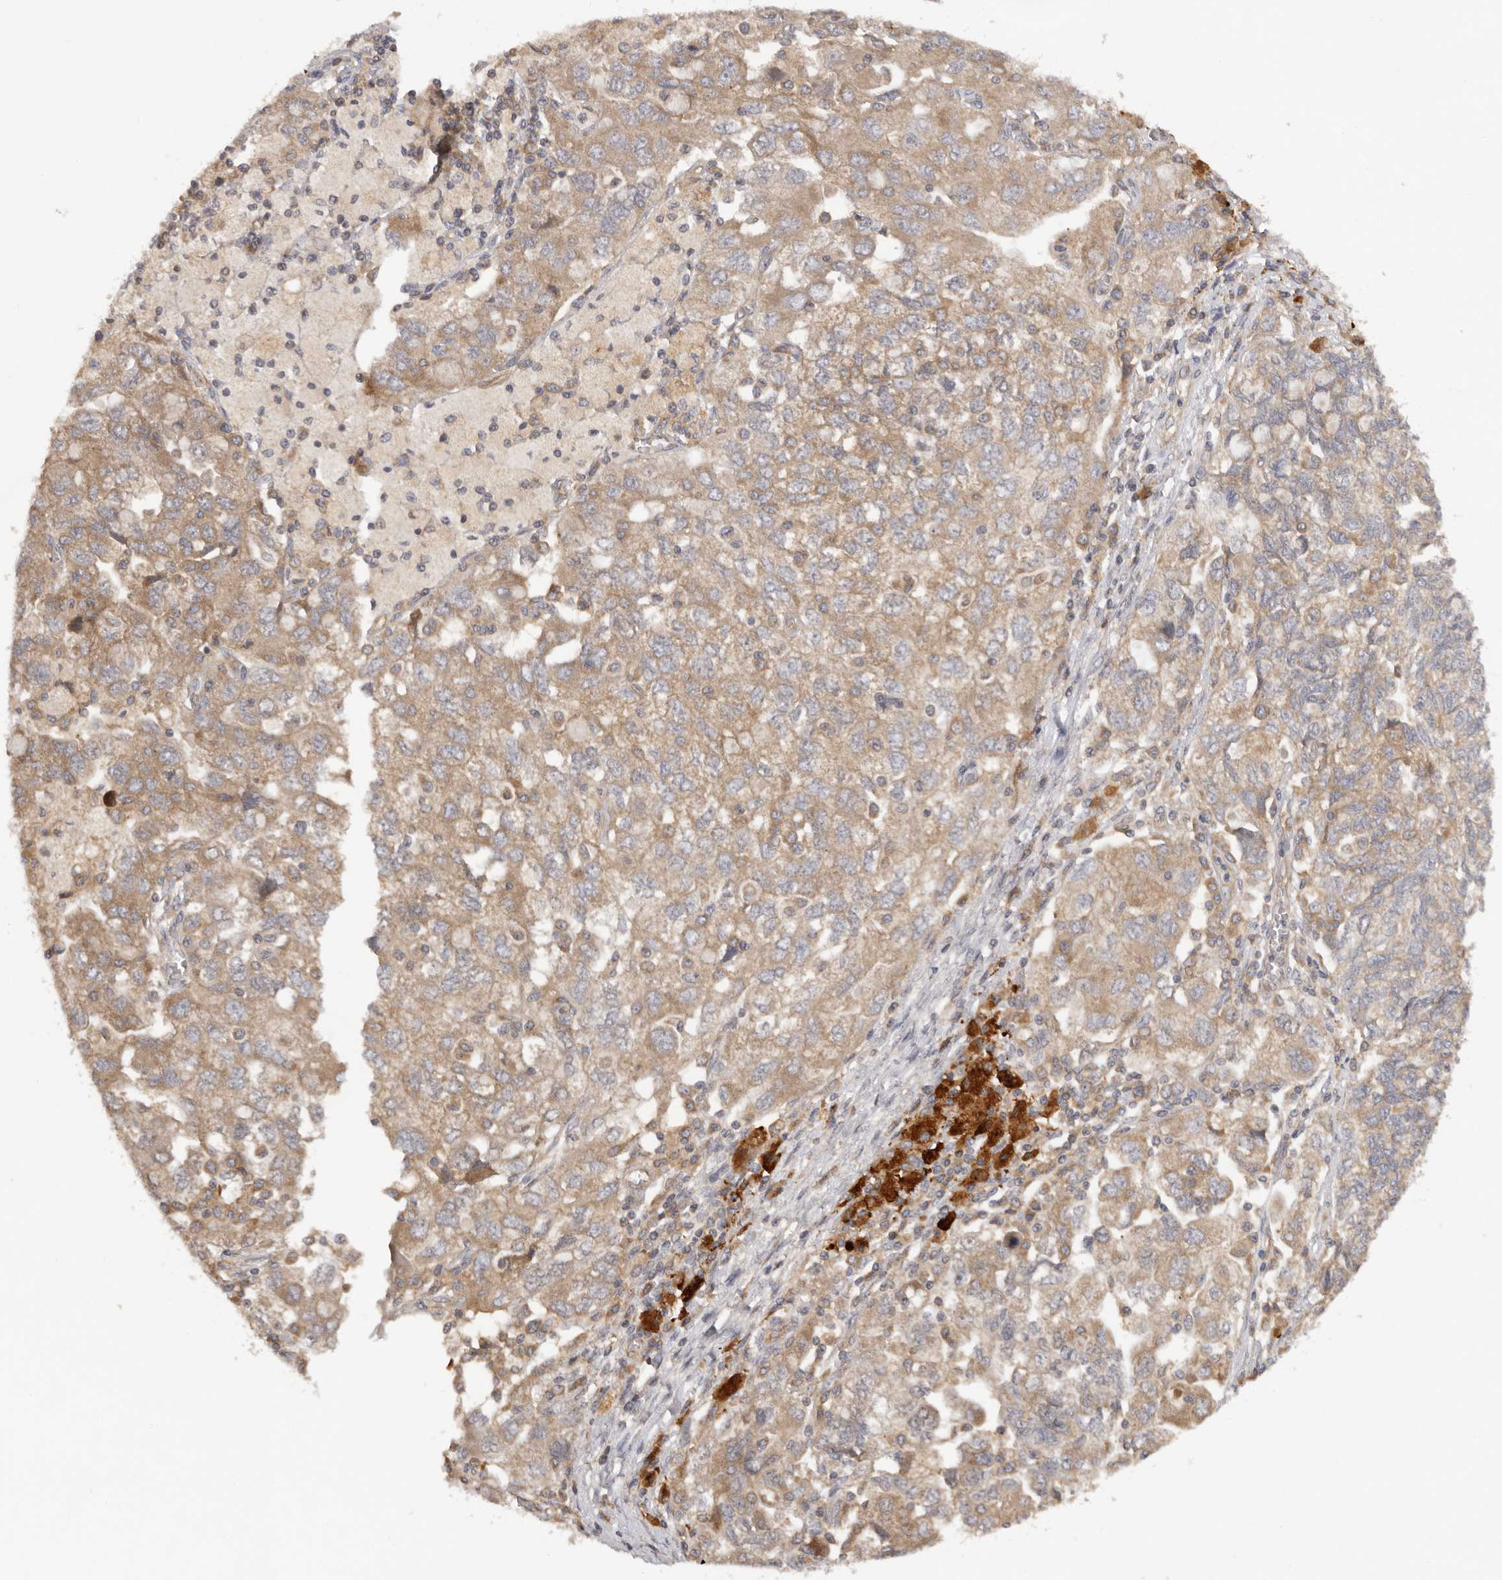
{"staining": {"intensity": "moderate", "quantity": ">75%", "location": "cytoplasmic/membranous"}, "tissue": "ovarian cancer", "cell_type": "Tumor cells", "image_type": "cancer", "snomed": [{"axis": "morphology", "description": "Carcinoma, NOS"}, {"axis": "morphology", "description": "Cystadenocarcinoma, serous, NOS"}, {"axis": "topography", "description": "Ovary"}], "caption": "Immunohistochemistry (IHC) (DAB (3,3'-diaminobenzidine)) staining of human carcinoma (ovarian) shows moderate cytoplasmic/membranous protein staining in approximately >75% of tumor cells.", "gene": "PPP1R42", "patient": {"sex": "female", "age": 69}}